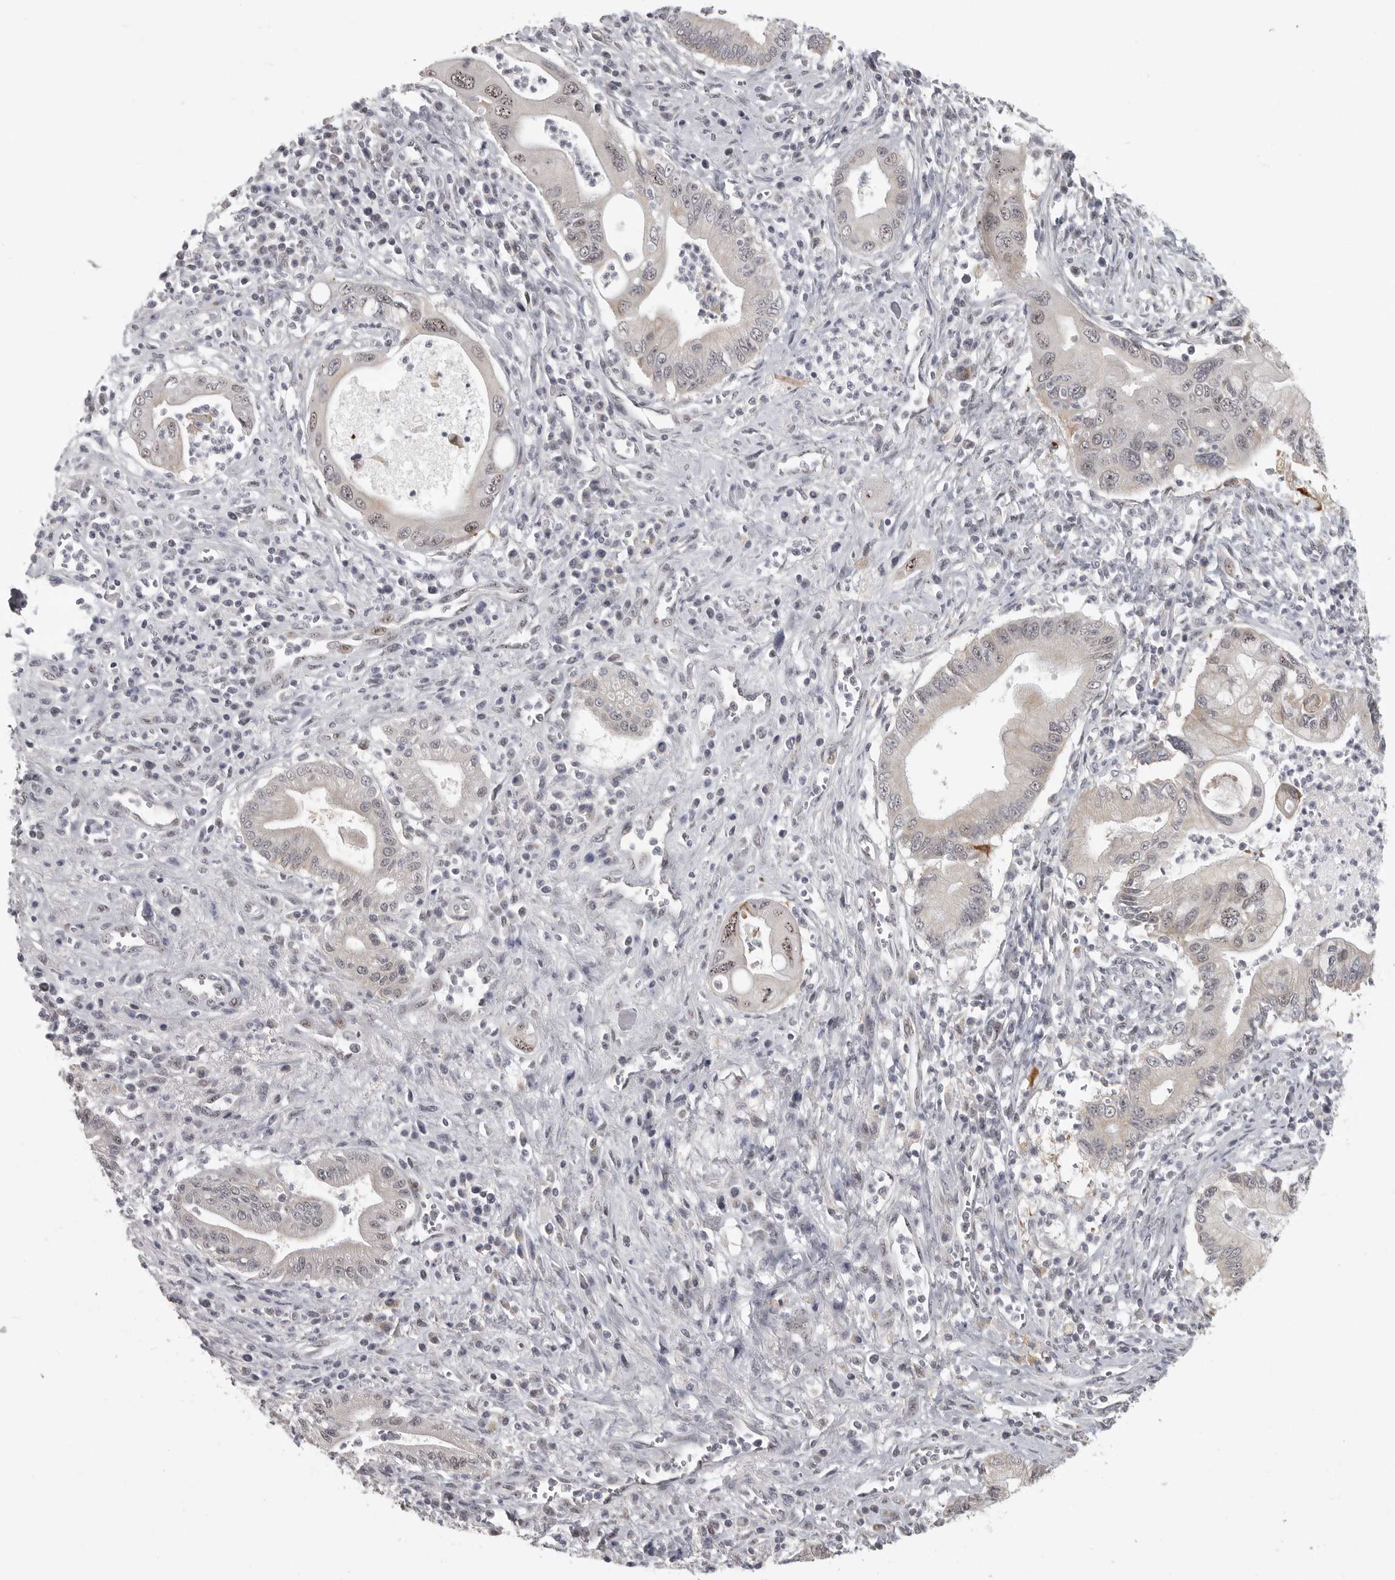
{"staining": {"intensity": "weak", "quantity": "<25%", "location": "nuclear"}, "tissue": "pancreatic cancer", "cell_type": "Tumor cells", "image_type": "cancer", "snomed": [{"axis": "morphology", "description": "Adenocarcinoma, NOS"}, {"axis": "topography", "description": "Pancreas"}], "caption": "Tumor cells are negative for brown protein staining in adenocarcinoma (pancreatic).", "gene": "POLE2", "patient": {"sex": "male", "age": 78}}